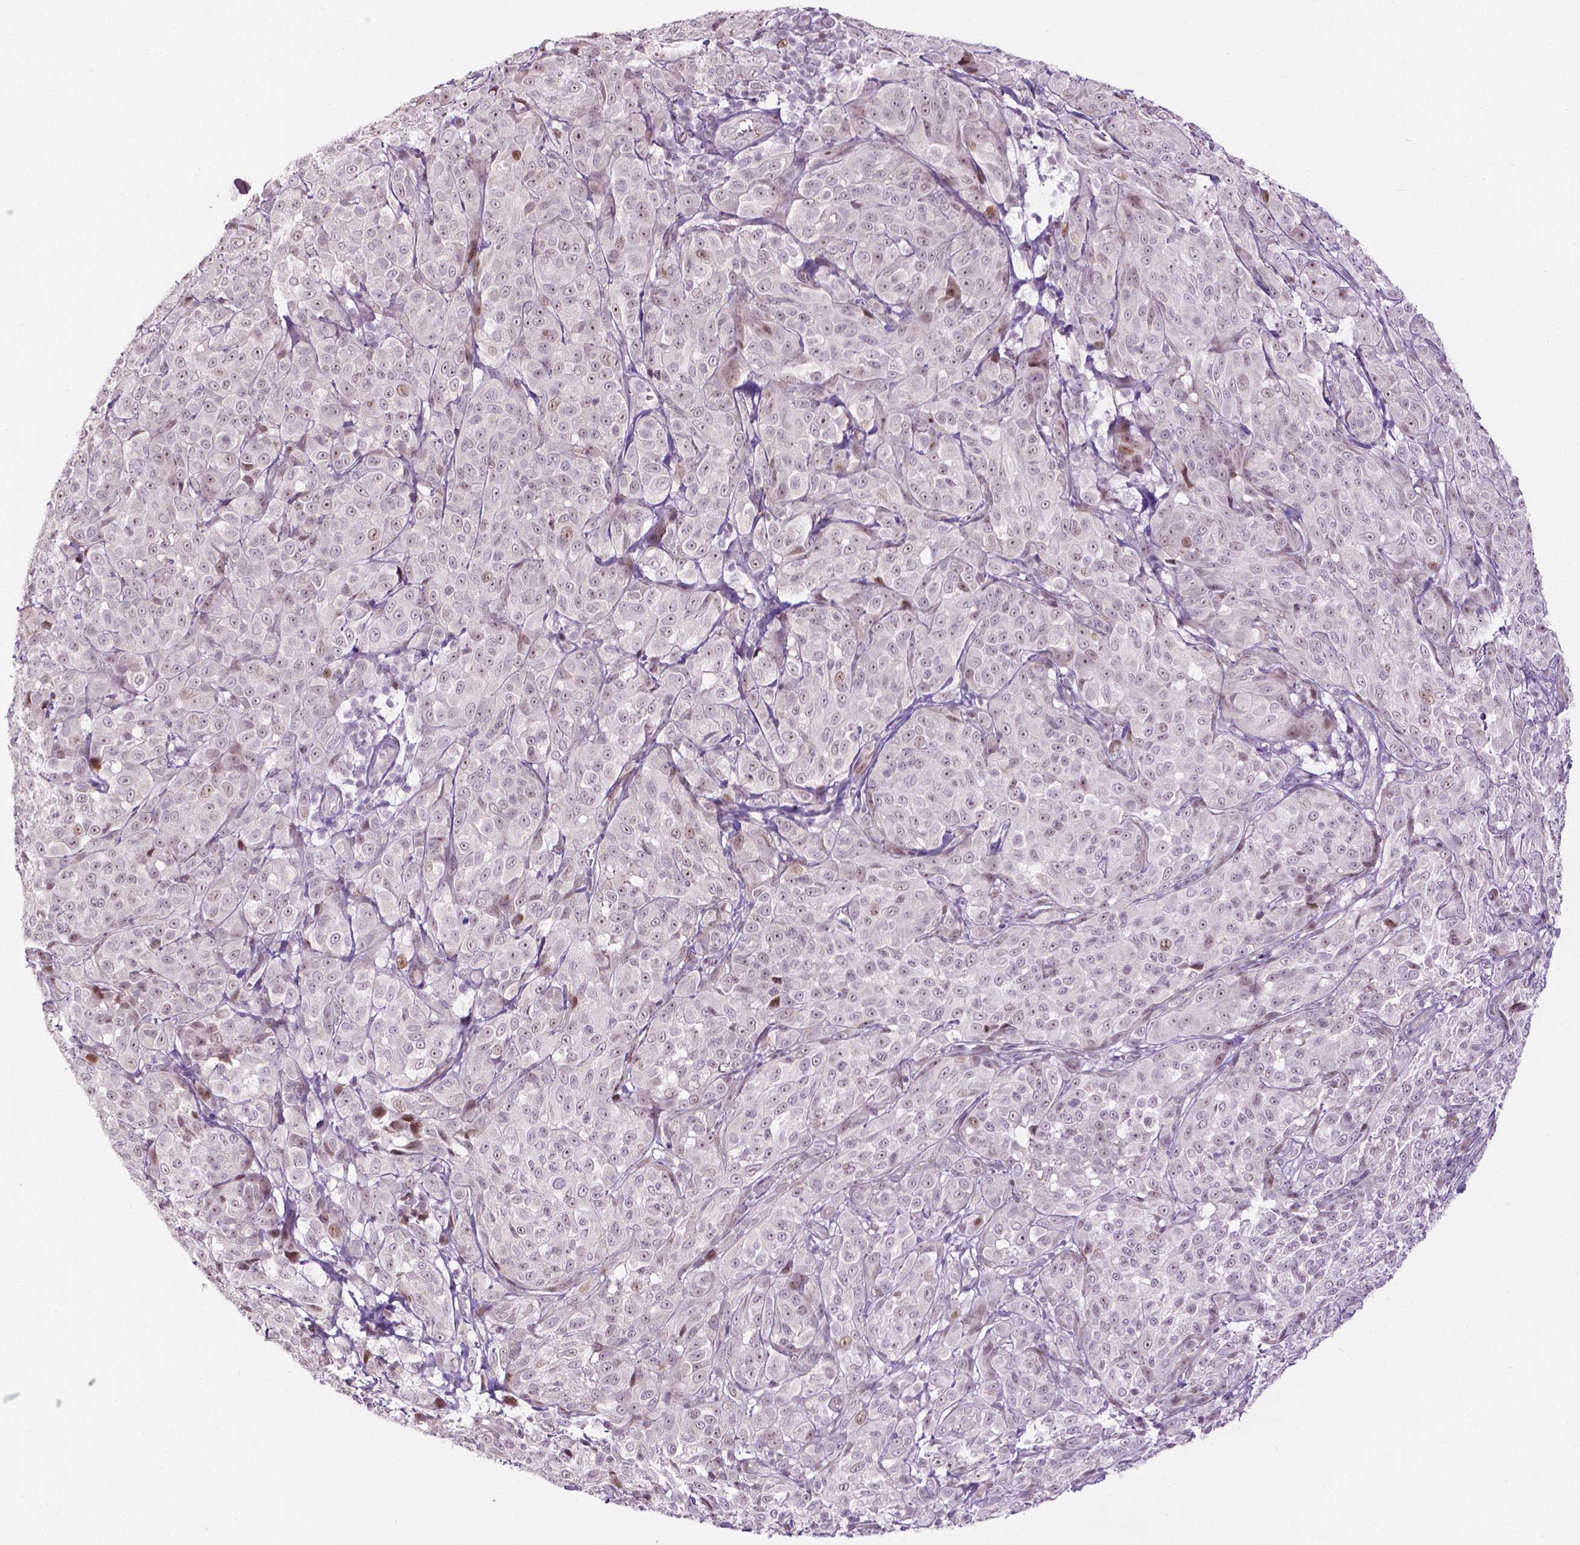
{"staining": {"intensity": "negative", "quantity": "none", "location": "none"}, "tissue": "melanoma", "cell_type": "Tumor cells", "image_type": "cancer", "snomed": [{"axis": "morphology", "description": "Malignant melanoma, NOS"}, {"axis": "topography", "description": "Skin"}], "caption": "Melanoma was stained to show a protein in brown. There is no significant staining in tumor cells.", "gene": "PTPN18", "patient": {"sex": "male", "age": 89}}